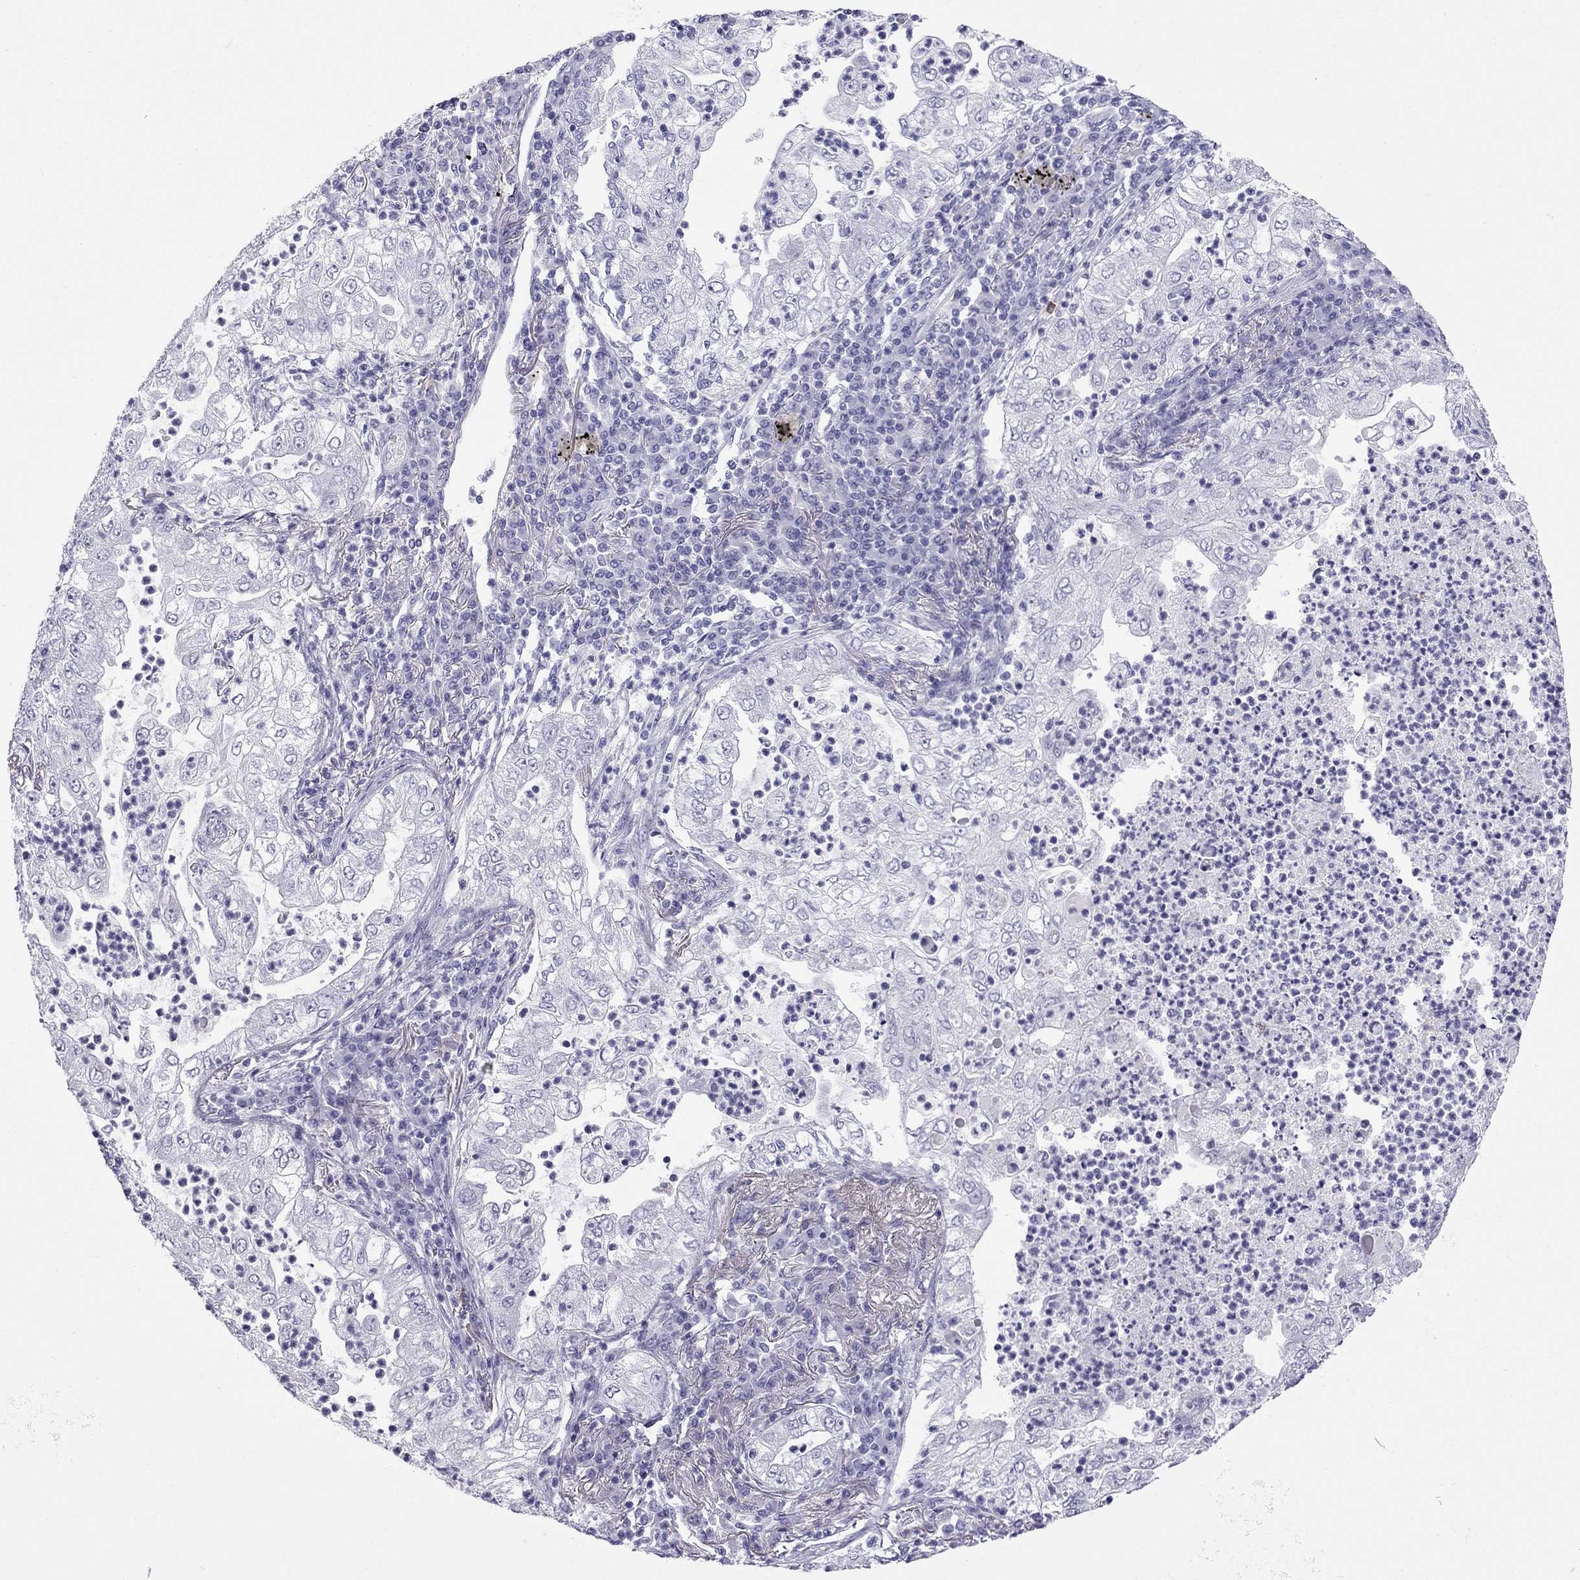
{"staining": {"intensity": "negative", "quantity": "none", "location": "none"}, "tissue": "lung cancer", "cell_type": "Tumor cells", "image_type": "cancer", "snomed": [{"axis": "morphology", "description": "Adenocarcinoma, NOS"}, {"axis": "topography", "description": "Lung"}], "caption": "High power microscopy photomicrograph of an immunohistochemistry (IHC) micrograph of lung cancer, revealing no significant positivity in tumor cells. Nuclei are stained in blue.", "gene": "TRPM3", "patient": {"sex": "female", "age": 73}}